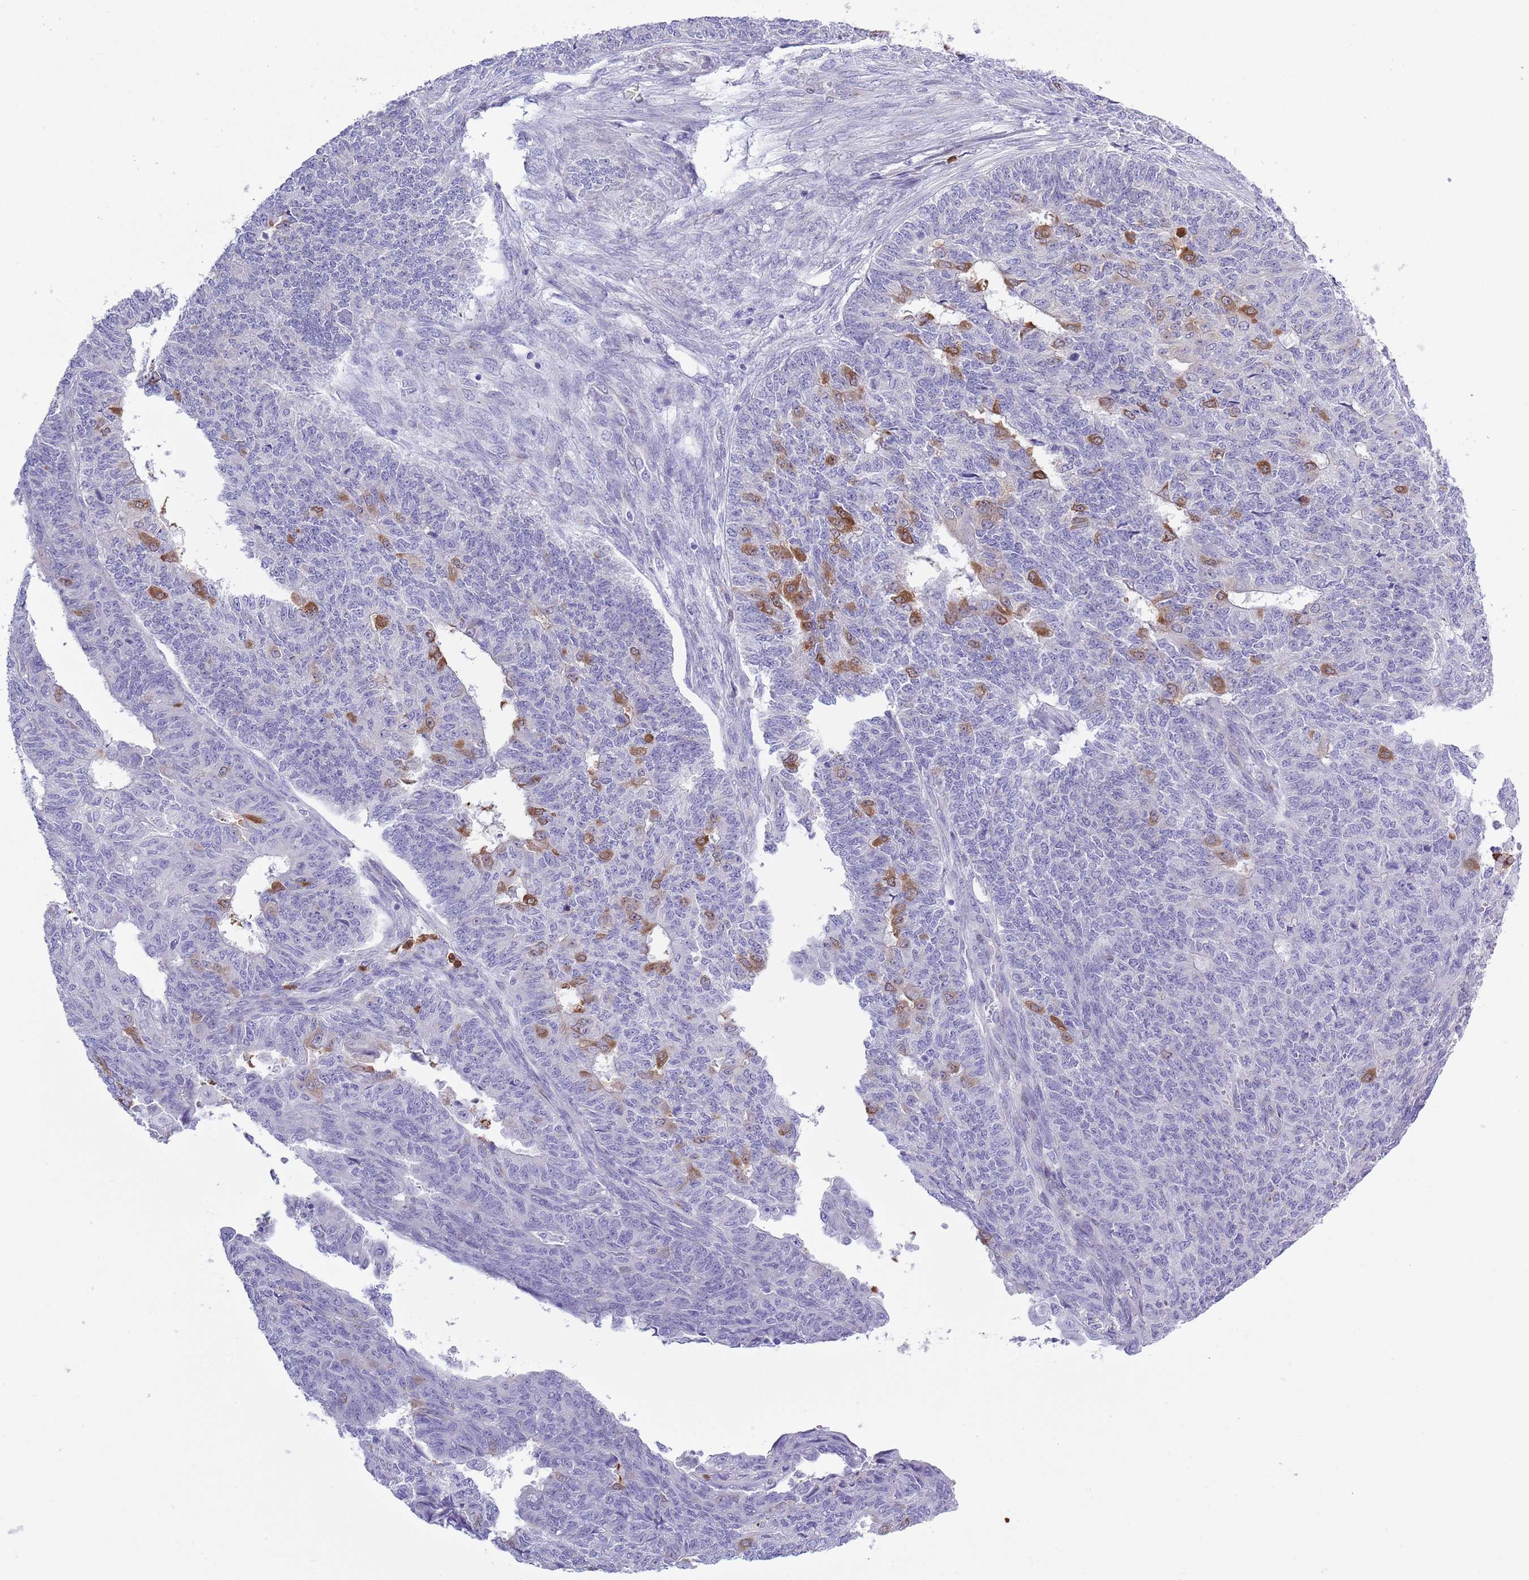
{"staining": {"intensity": "strong", "quantity": "<25%", "location": "cytoplasmic/membranous"}, "tissue": "endometrial cancer", "cell_type": "Tumor cells", "image_type": "cancer", "snomed": [{"axis": "morphology", "description": "Adenocarcinoma, NOS"}, {"axis": "topography", "description": "Endometrium"}], "caption": "Tumor cells display medium levels of strong cytoplasmic/membranous staining in about <25% of cells in human endometrial cancer.", "gene": "ZFP2", "patient": {"sex": "female", "age": 32}}